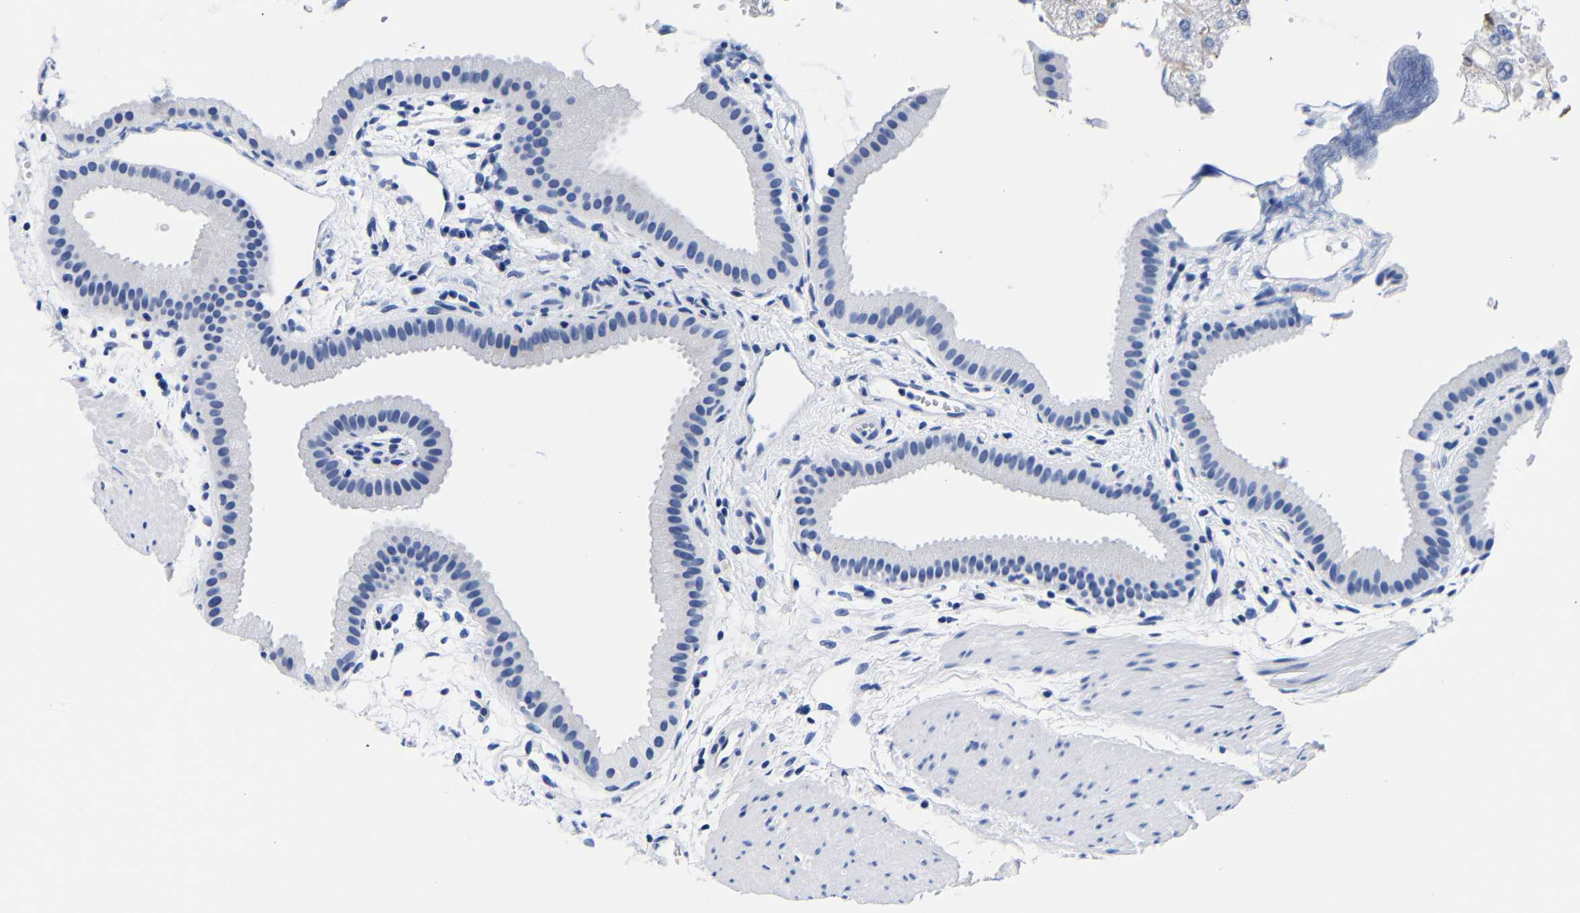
{"staining": {"intensity": "negative", "quantity": "none", "location": "none"}, "tissue": "gallbladder", "cell_type": "Glandular cells", "image_type": "normal", "snomed": [{"axis": "morphology", "description": "Normal tissue, NOS"}, {"axis": "topography", "description": "Gallbladder"}], "caption": "The IHC photomicrograph has no significant expression in glandular cells of gallbladder. (Stains: DAB (3,3'-diaminobenzidine) immunohistochemistry with hematoxylin counter stain, Microscopy: brightfield microscopy at high magnification).", "gene": "CLEC4G", "patient": {"sex": "female", "age": 64}}